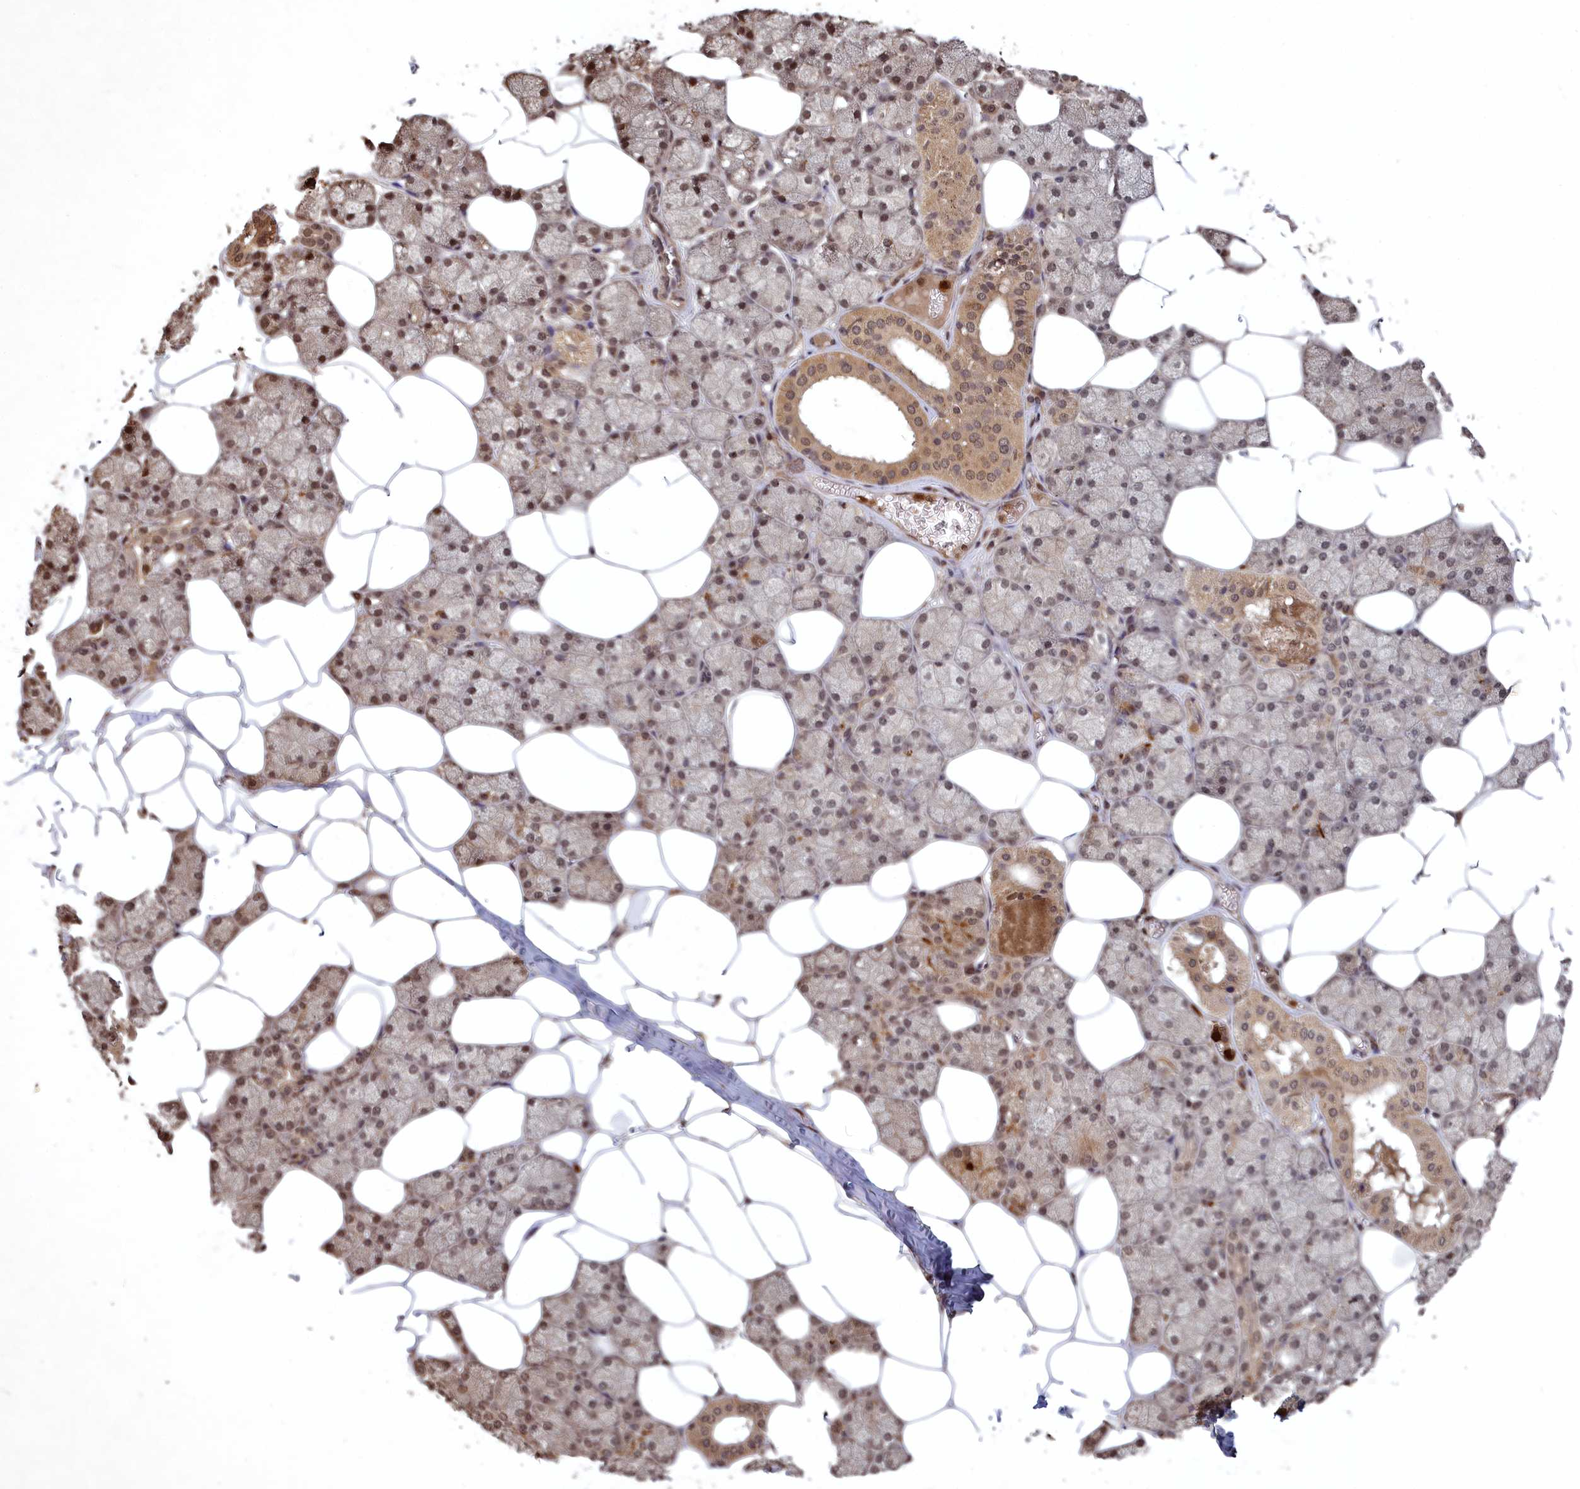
{"staining": {"intensity": "moderate", "quantity": "25%-75%", "location": "cytoplasmic/membranous,nuclear"}, "tissue": "salivary gland", "cell_type": "Glandular cells", "image_type": "normal", "snomed": [{"axis": "morphology", "description": "Normal tissue, NOS"}, {"axis": "topography", "description": "Salivary gland"}], "caption": "Normal salivary gland was stained to show a protein in brown. There is medium levels of moderate cytoplasmic/membranous,nuclear staining in about 25%-75% of glandular cells. (DAB (3,3'-diaminobenzidine) IHC with brightfield microscopy, high magnification).", "gene": "SRMS", "patient": {"sex": "male", "age": 62}}